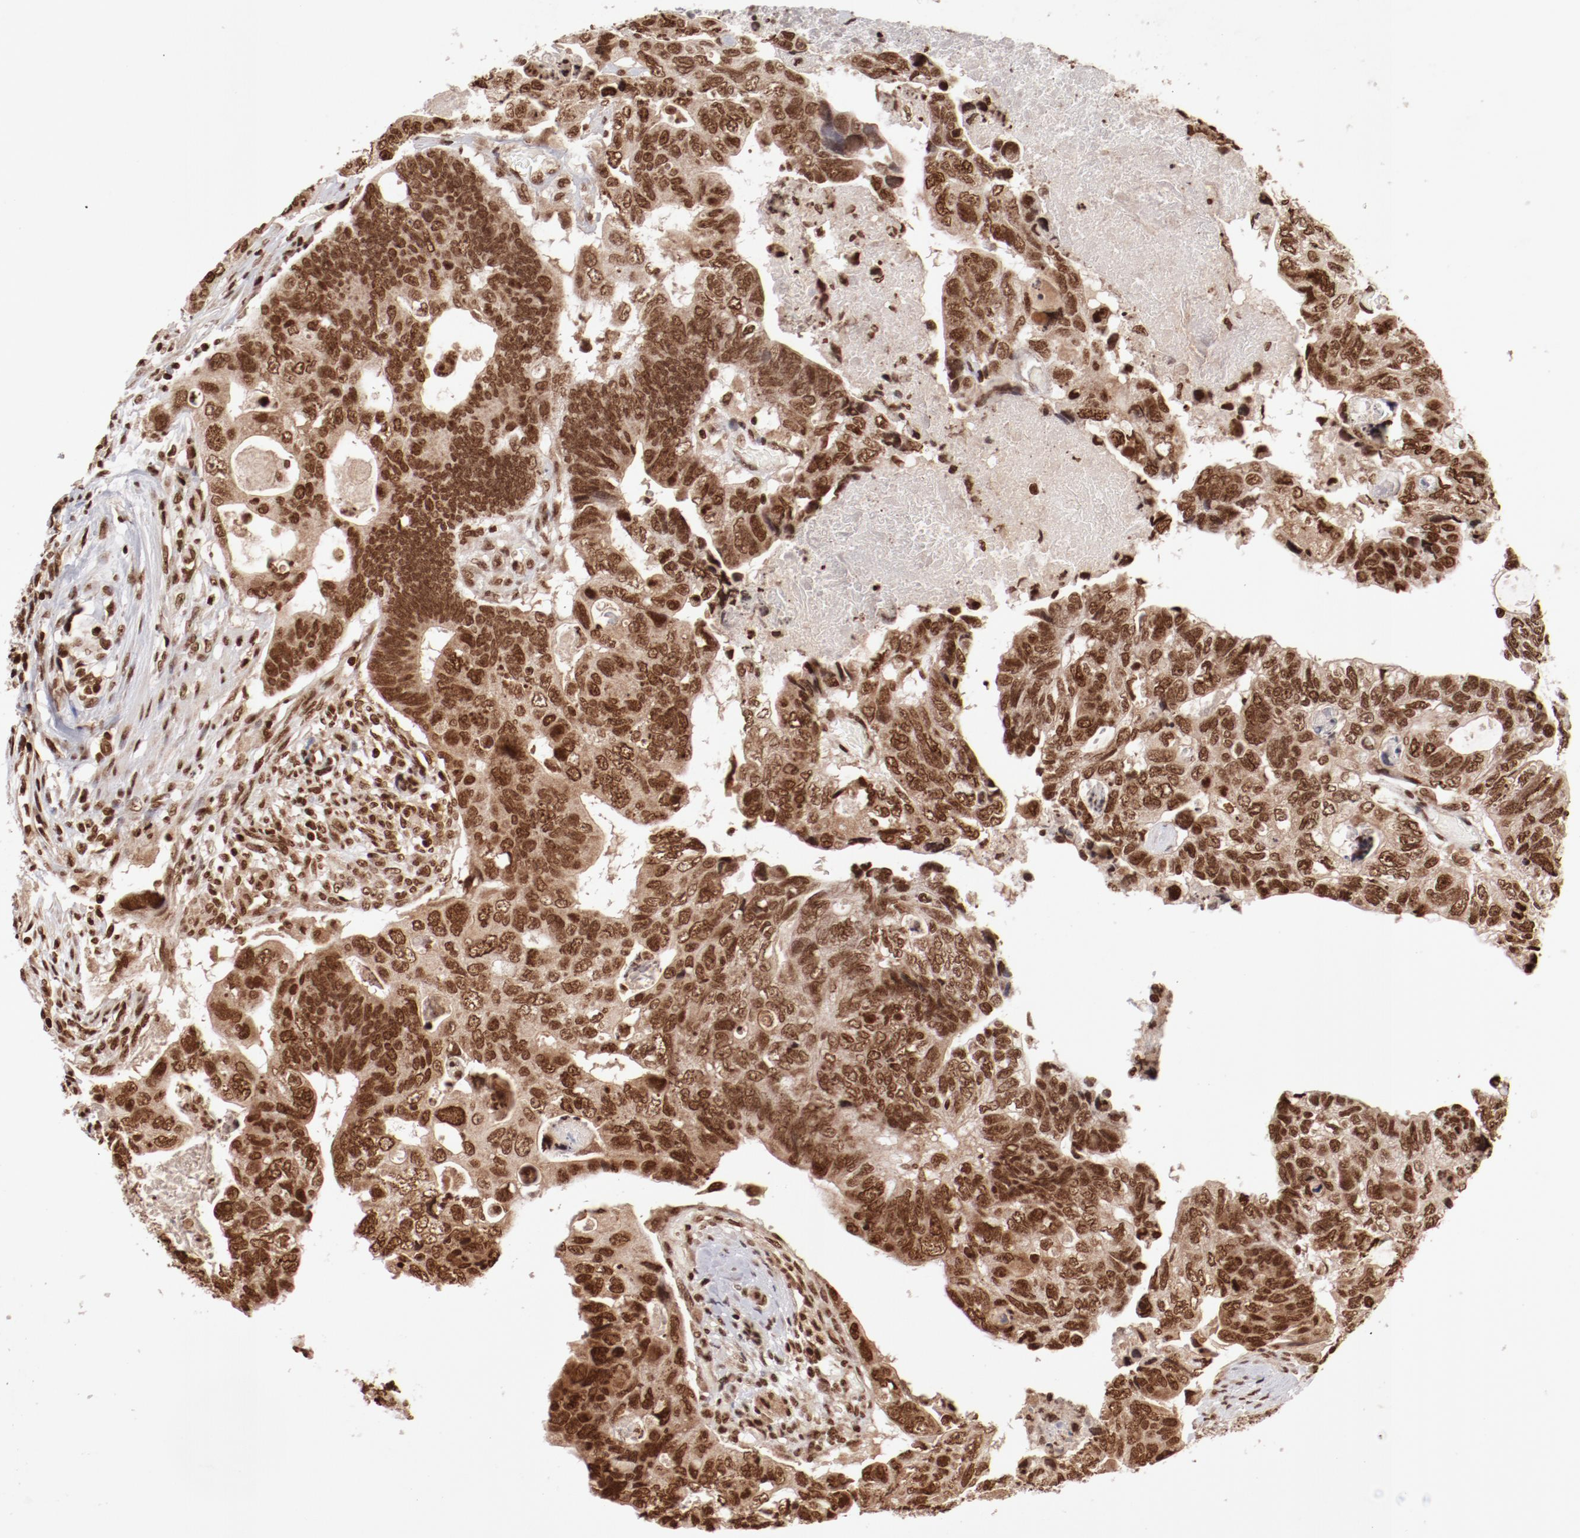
{"staining": {"intensity": "moderate", "quantity": ">75%", "location": "nuclear"}, "tissue": "colorectal cancer", "cell_type": "Tumor cells", "image_type": "cancer", "snomed": [{"axis": "morphology", "description": "Adenocarcinoma, NOS"}, {"axis": "topography", "description": "Rectum"}], "caption": "Tumor cells exhibit medium levels of moderate nuclear positivity in approximately >75% of cells in human colorectal cancer.", "gene": "ABL2", "patient": {"sex": "male", "age": 53}}